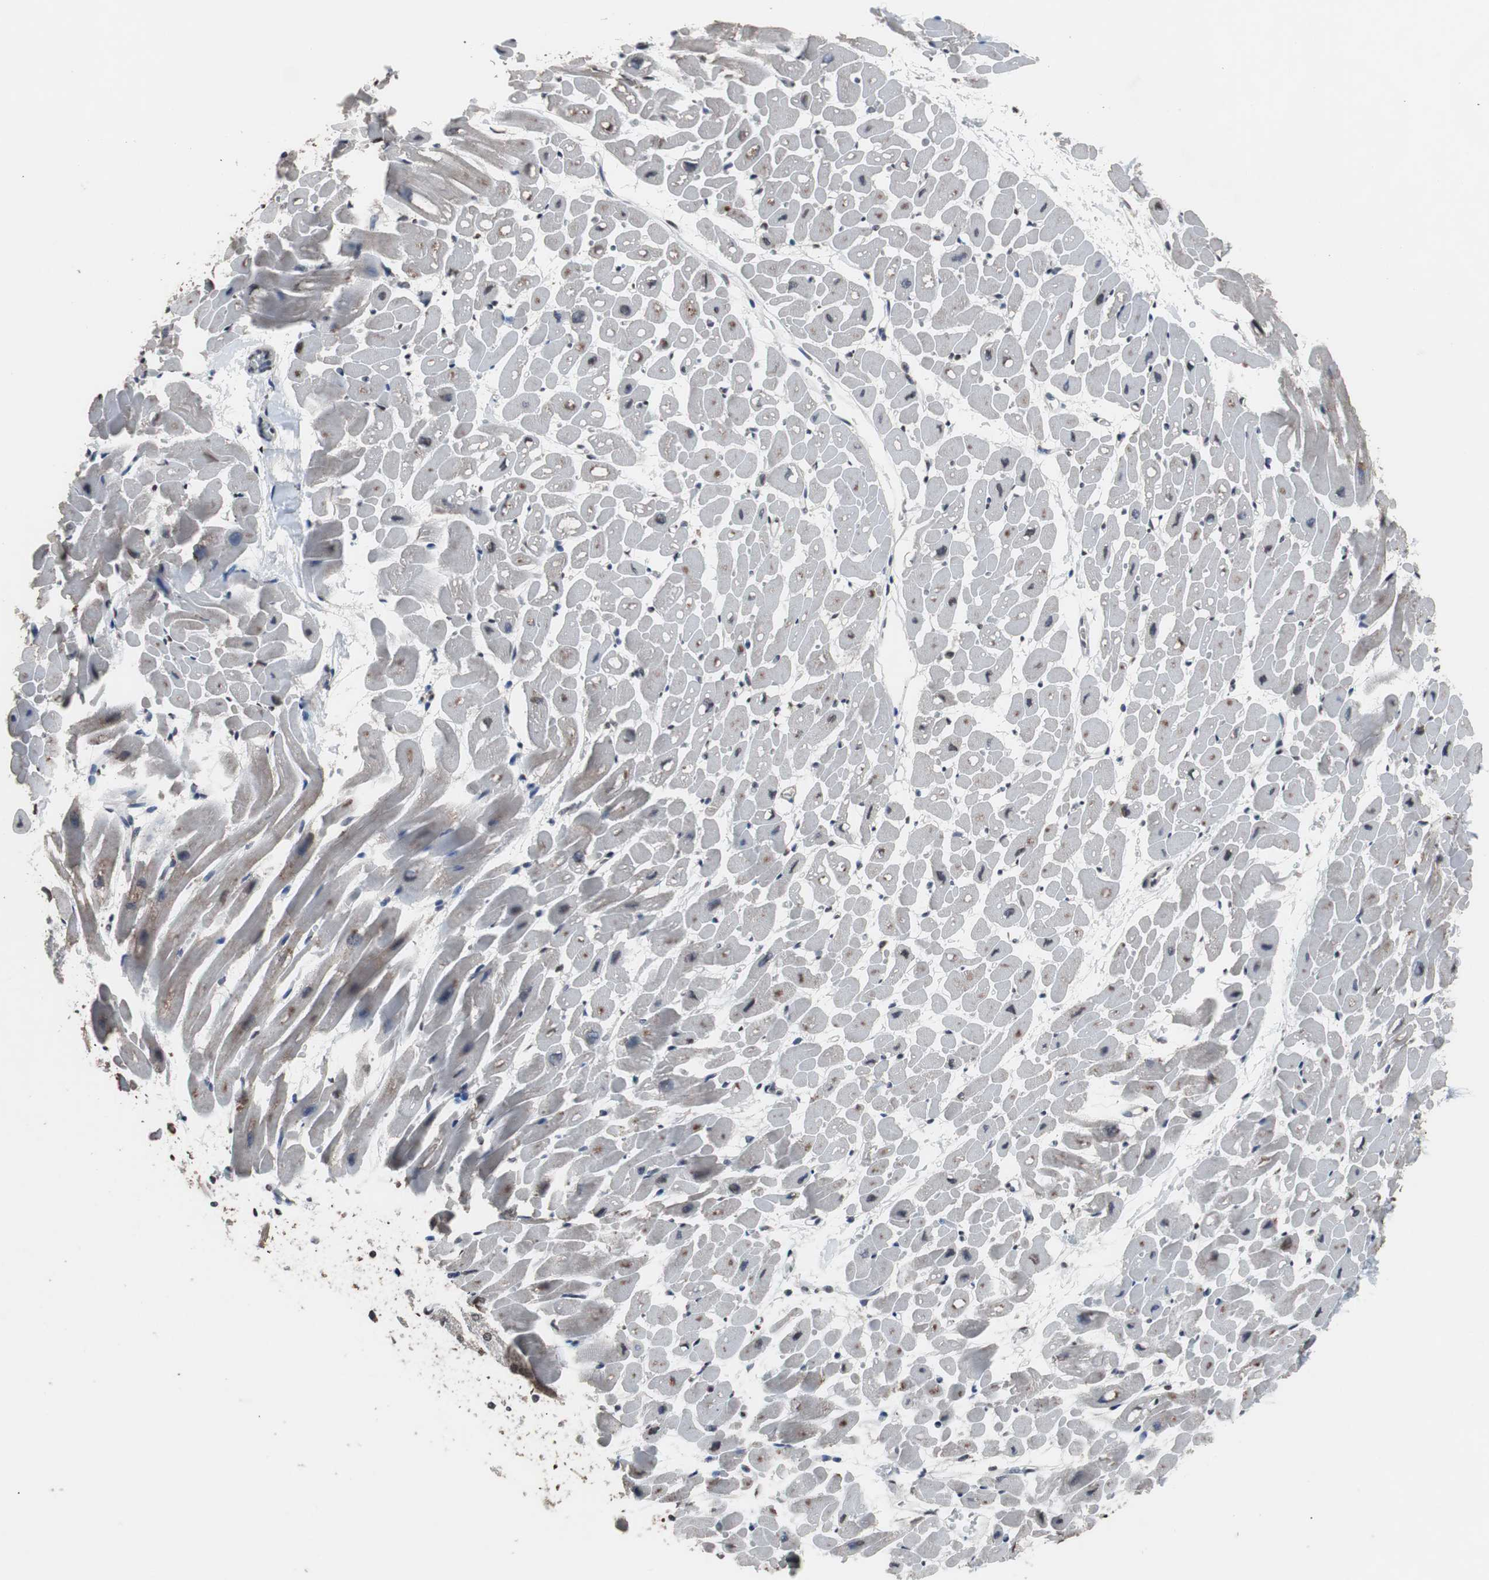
{"staining": {"intensity": "moderate", "quantity": "25%-75%", "location": "nuclear"}, "tissue": "heart muscle", "cell_type": "Cardiomyocytes", "image_type": "normal", "snomed": [{"axis": "morphology", "description": "Normal tissue, NOS"}, {"axis": "topography", "description": "Heart"}], "caption": "Immunohistochemistry (DAB) staining of normal heart muscle reveals moderate nuclear protein staining in approximately 25%-75% of cardiomyocytes.", "gene": "MED27", "patient": {"sex": "male", "age": 45}}